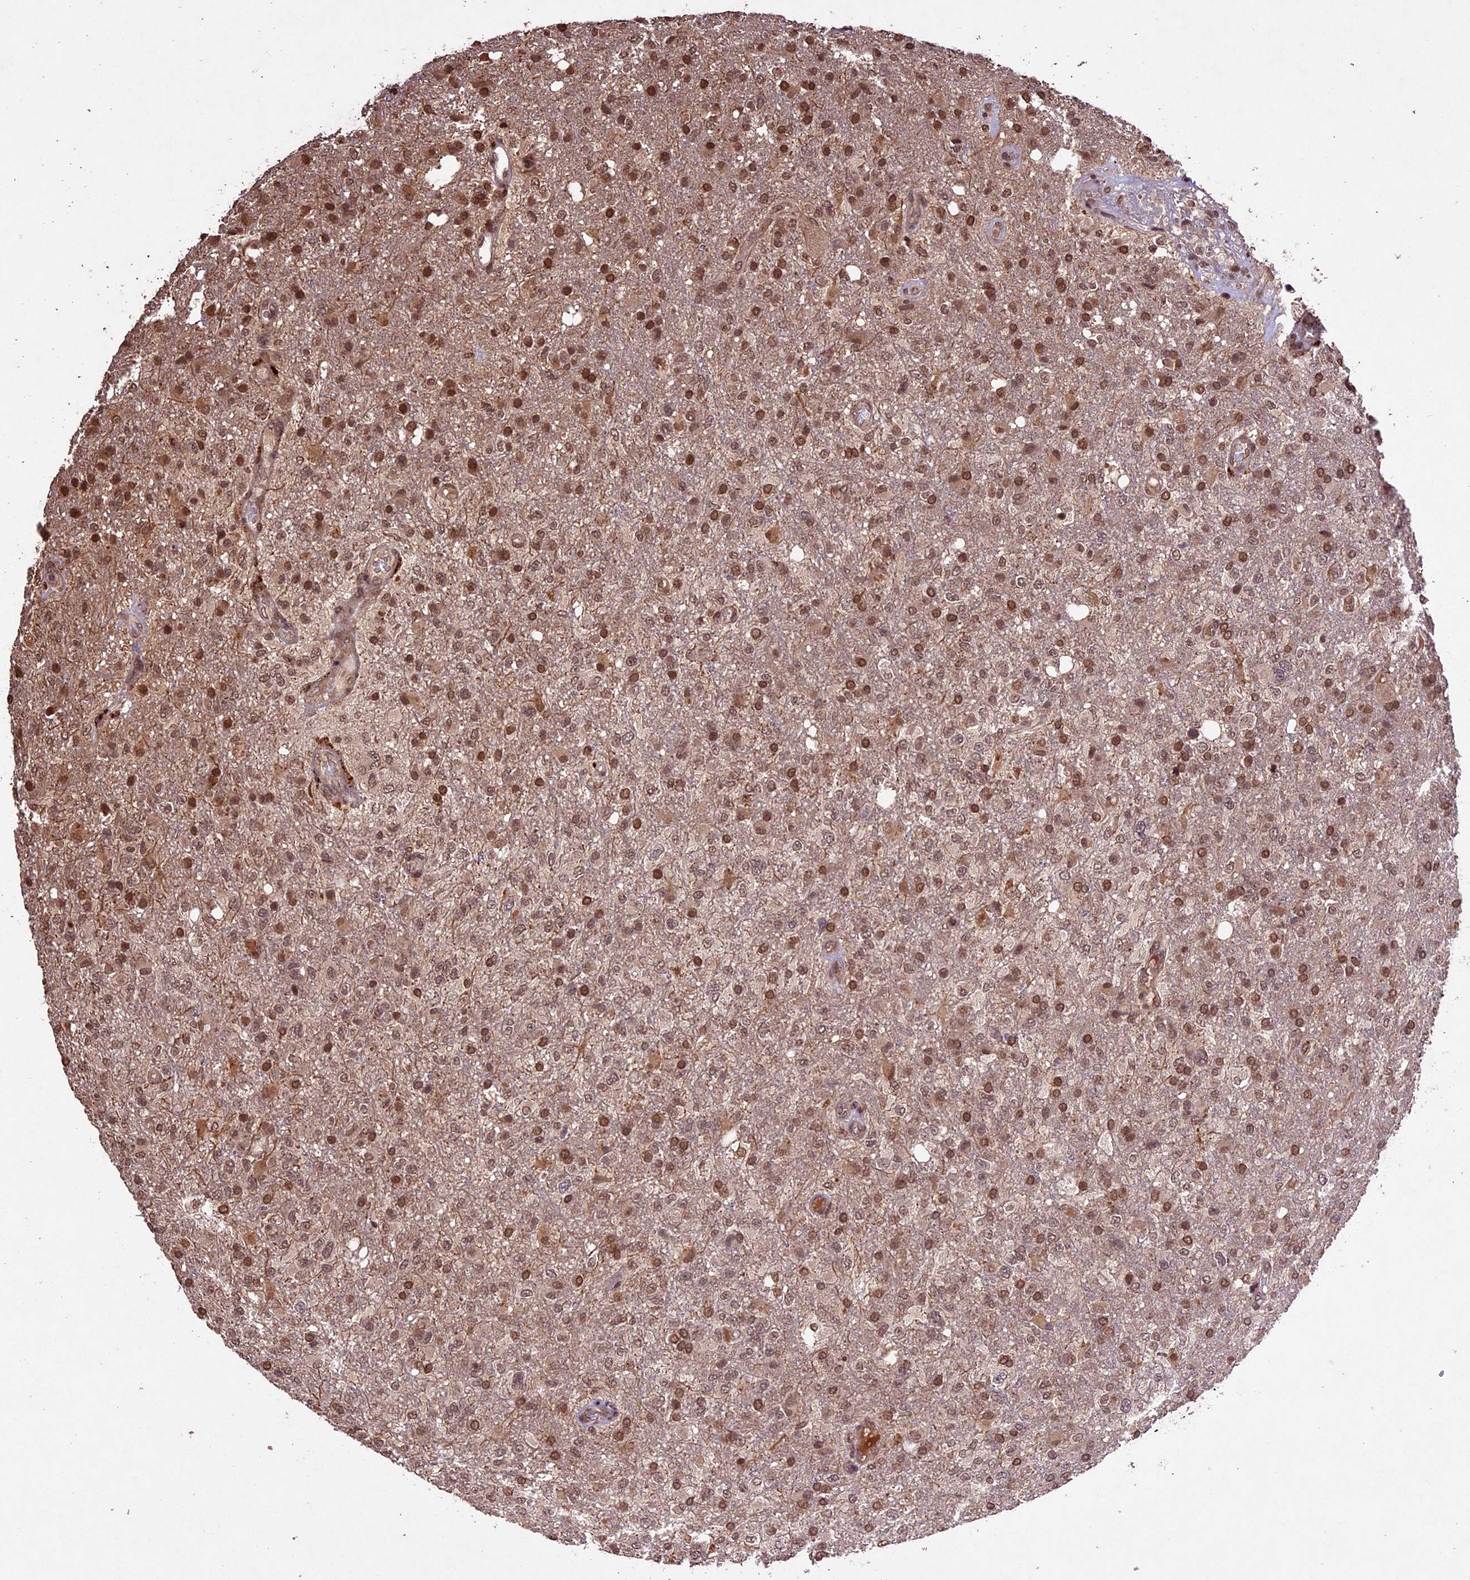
{"staining": {"intensity": "moderate", "quantity": "<25%", "location": "nuclear"}, "tissue": "glioma", "cell_type": "Tumor cells", "image_type": "cancer", "snomed": [{"axis": "morphology", "description": "Glioma, malignant, High grade"}, {"axis": "topography", "description": "Brain"}], "caption": "The histopathology image exhibits a brown stain indicating the presence of a protein in the nuclear of tumor cells in glioma.", "gene": "CDKN2AIP", "patient": {"sex": "female", "age": 74}}